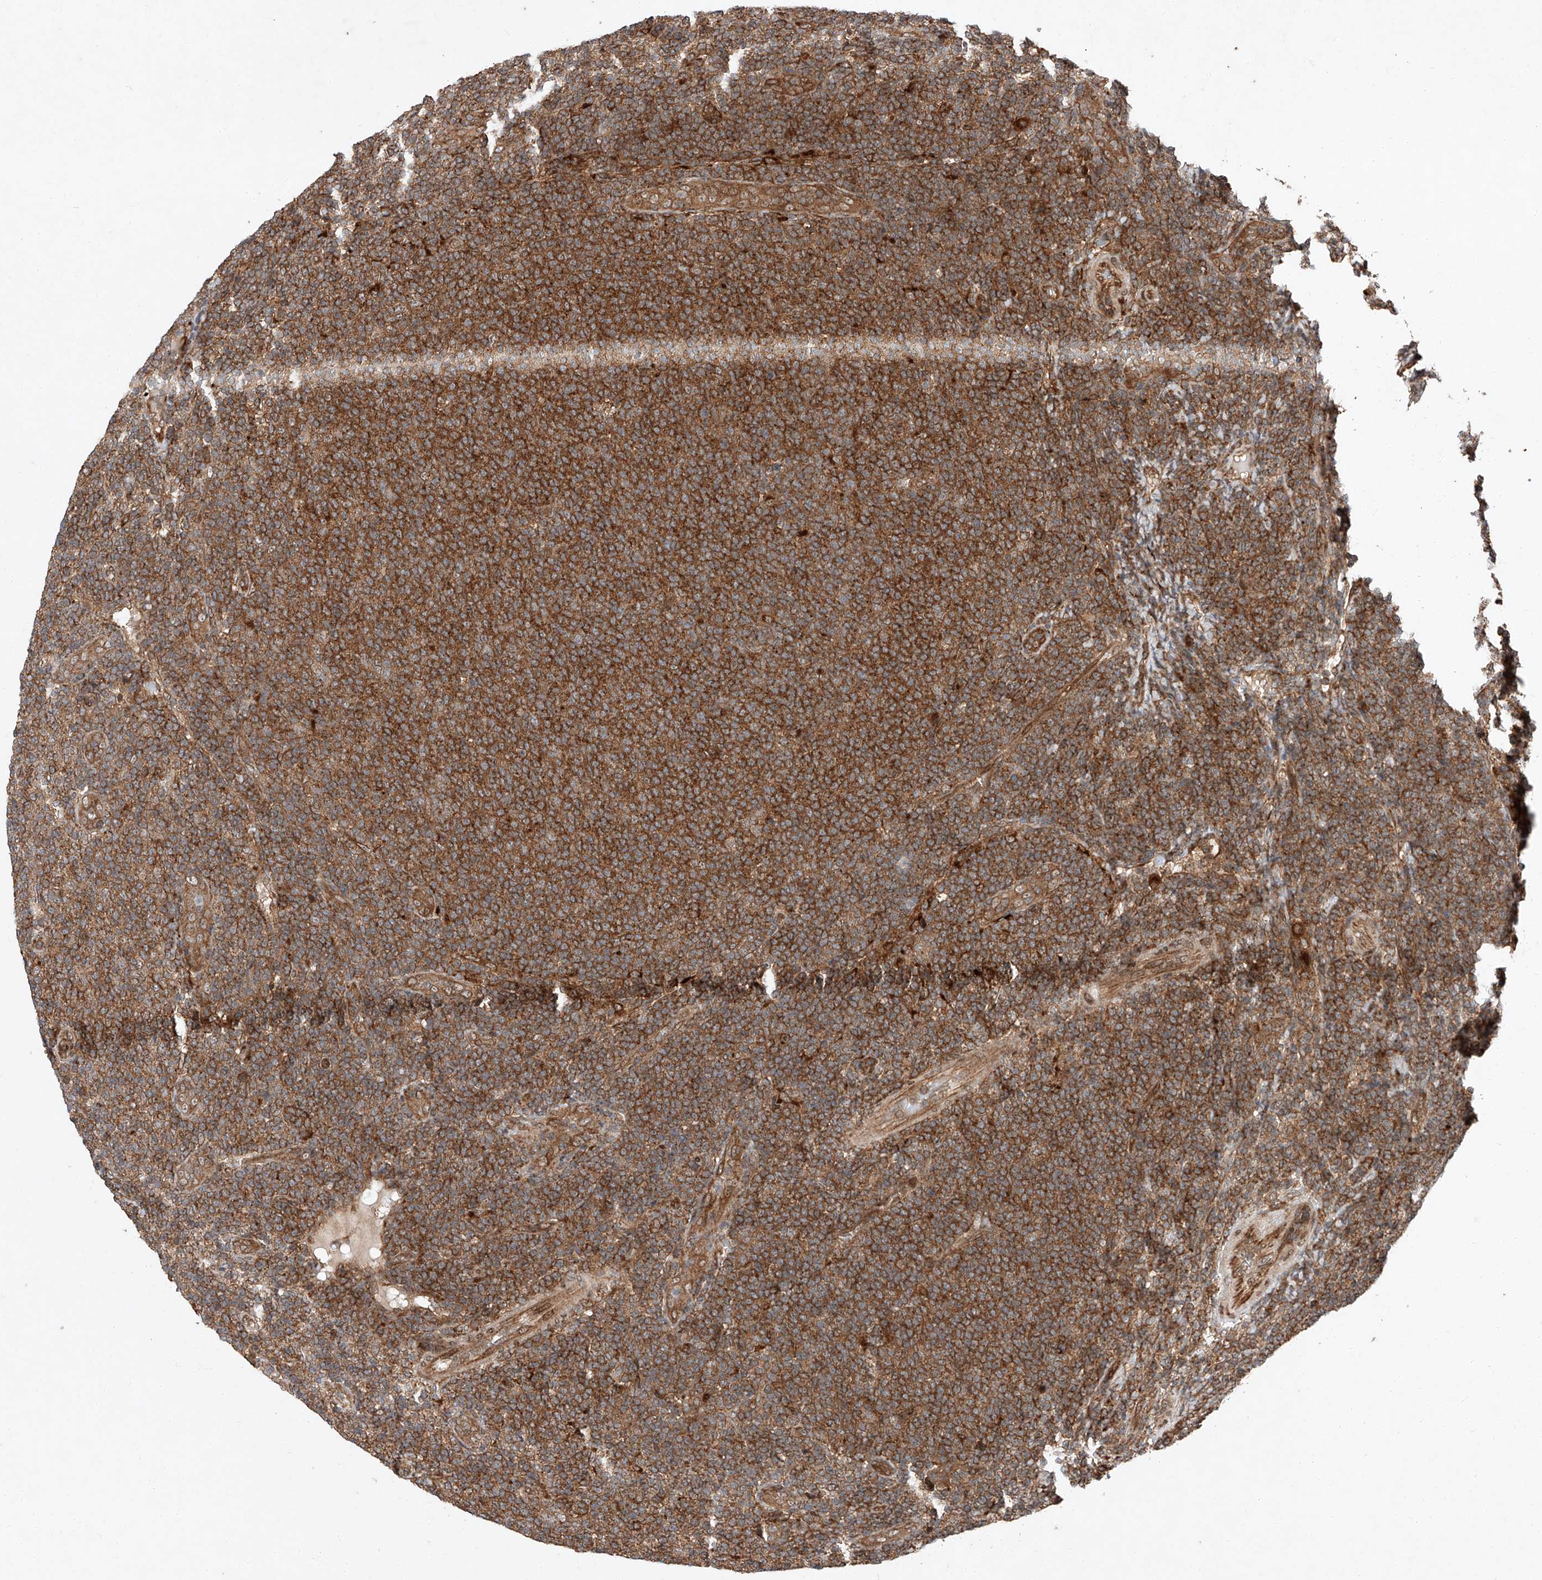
{"staining": {"intensity": "moderate", "quantity": ">75%", "location": "cytoplasmic/membranous"}, "tissue": "lymphoma", "cell_type": "Tumor cells", "image_type": "cancer", "snomed": [{"axis": "morphology", "description": "Malignant lymphoma, non-Hodgkin's type, Low grade"}, {"axis": "topography", "description": "Lymph node"}], "caption": "Immunohistochemistry (IHC) histopathology image of neoplastic tissue: human lymphoma stained using IHC shows medium levels of moderate protein expression localized specifically in the cytoplasmic/membranous of tumor cells, appearing as a cytoplasmic/membranous brown color.", "gene": "ZFP28", "patient": {"sex": "male", "age": 66}}